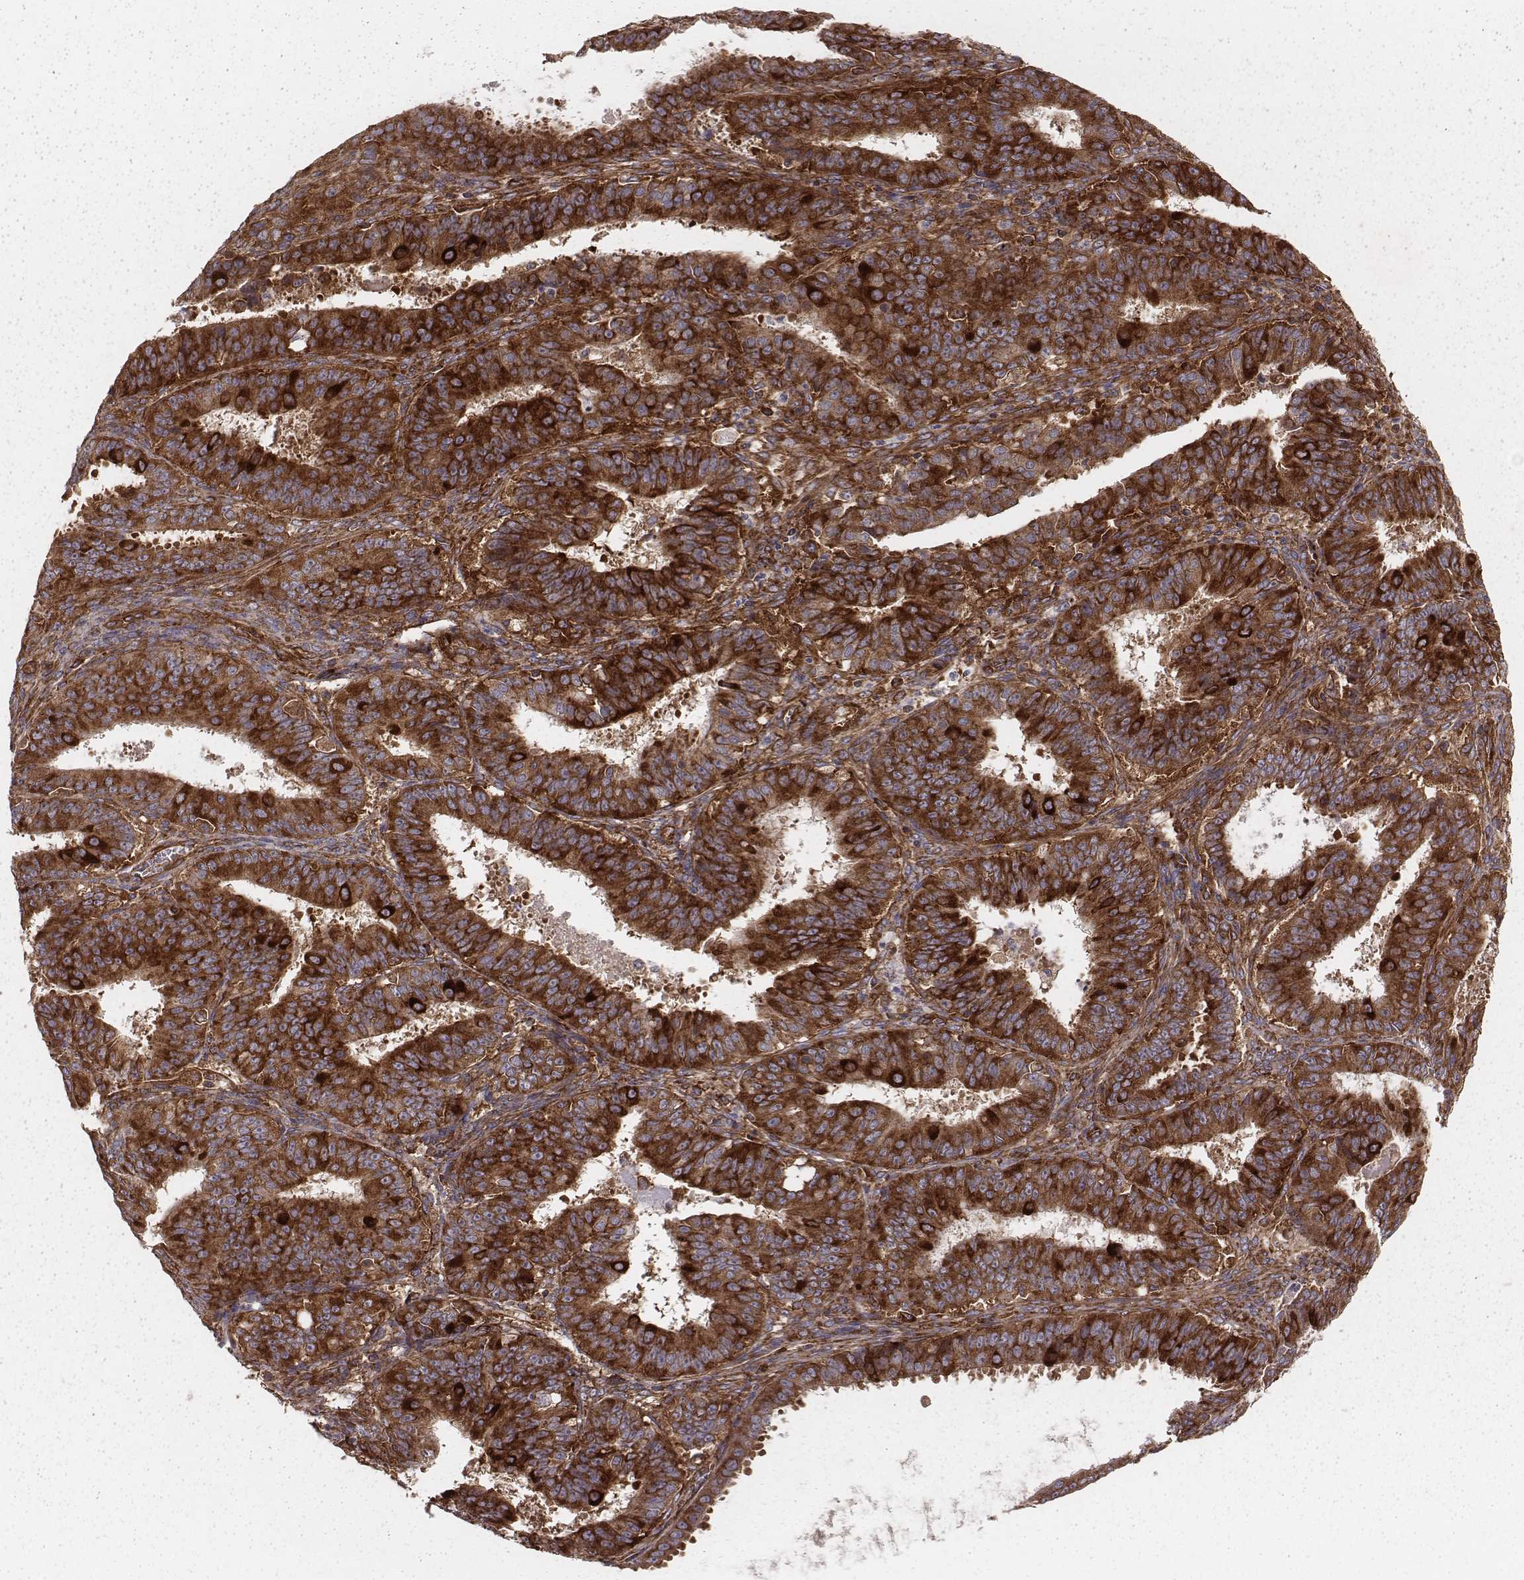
{"staining": {"intensity": "strong", "quantity": ">75%", "location": "cytoplasmic/membranous"}, "tissue": "ovarian cancer", "cell_type": "Tumor cells", "image_type": "cancer", "snomed": [{"axis": "morphology", "description": "Carcinoma, endometroid"}, {"axis": "topography", "description": "Ovary"}], "caption": "Ovarian cancer (endometroid carcinoma) tissue demonstrates strong cytoplasmic/membranous staining in approximately >75% of tumor cells", "gene": "TXLNA", "patient": {"sex": "female", "age": 42}}